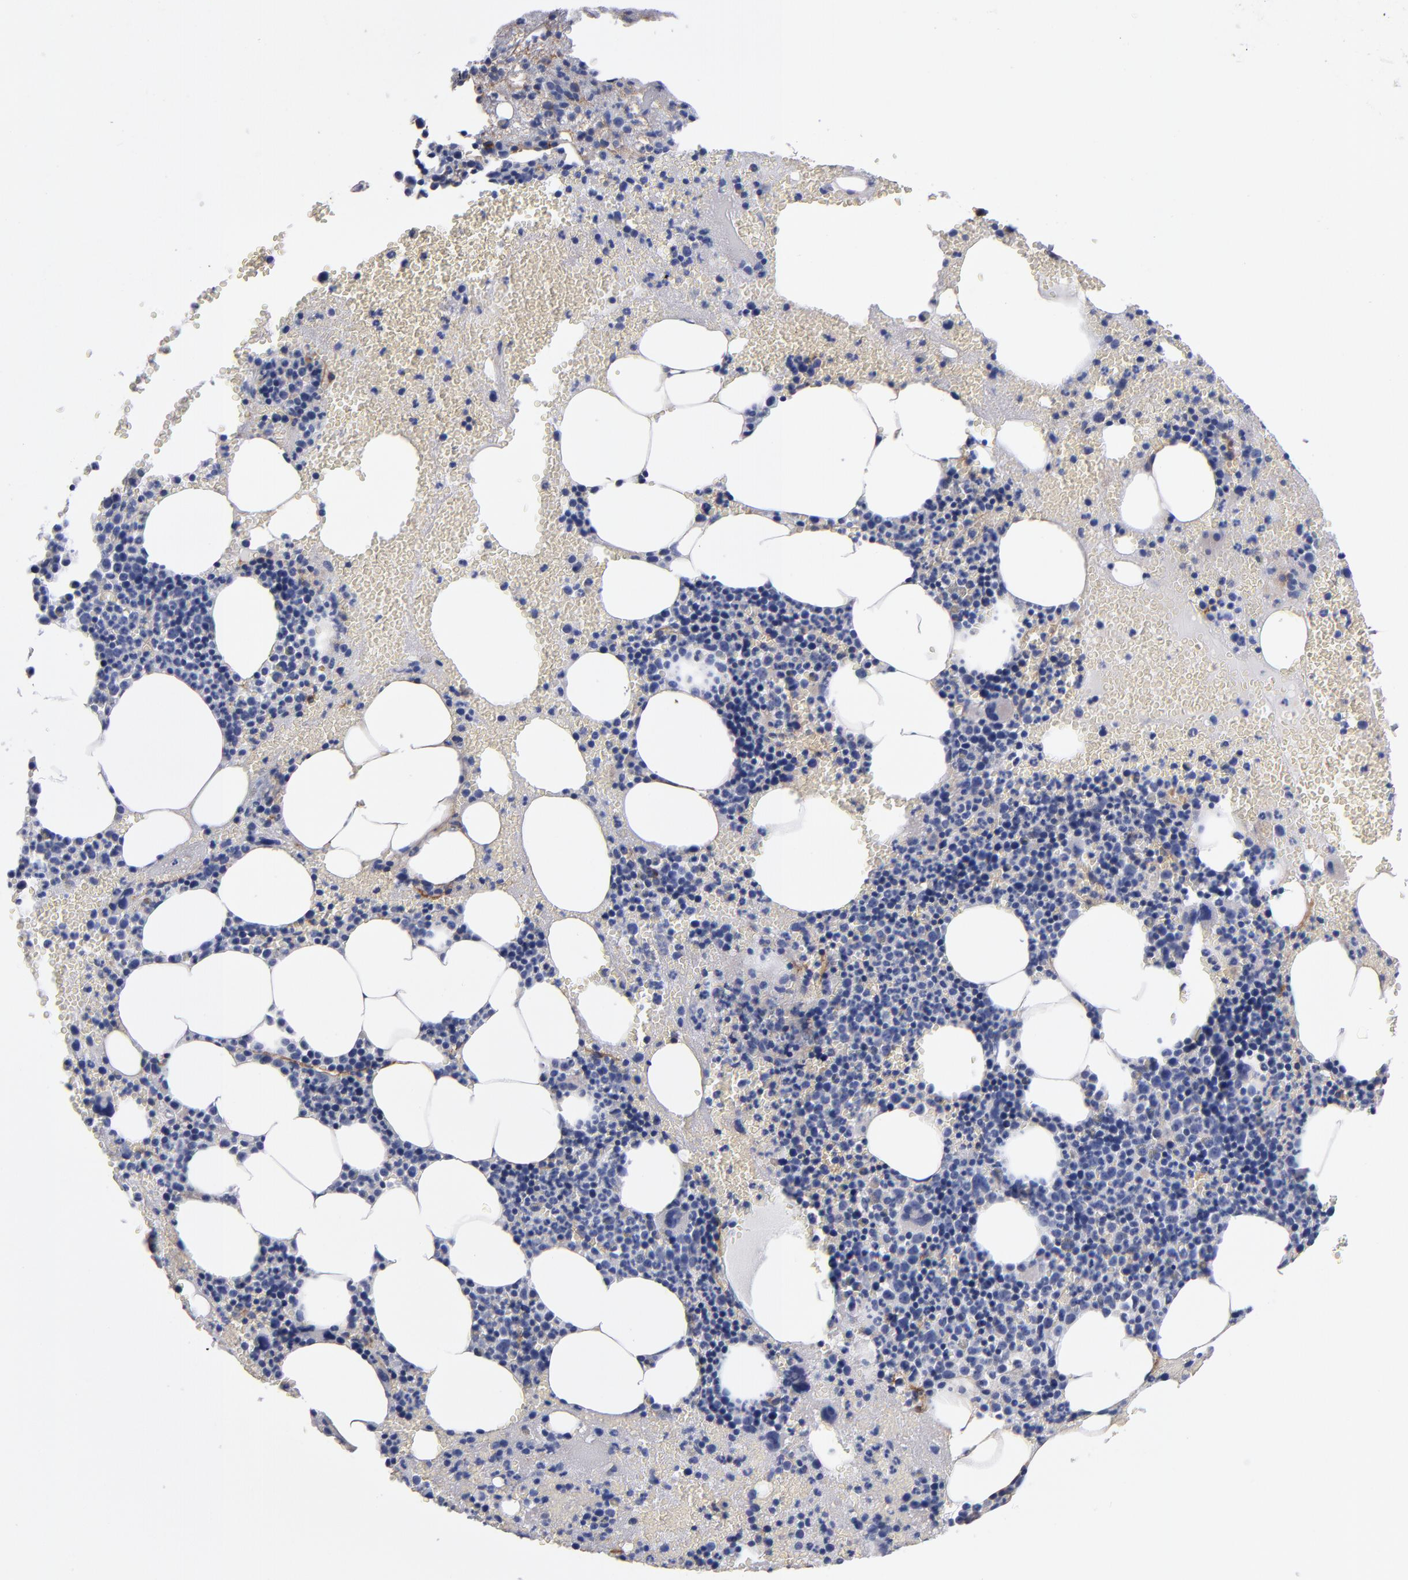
{"staining": {"intensity": "negative", "quantity": "none", "location": "none"}, "tissue": "bone marrow", "cell_type": "Hematopoietic cells", "image_type": "normal", "snomed": [{"axis": "morphology", "description": "Normal tissue, NOS"}, {"axis": "topography", "description": "Bone marrow"}], "caption": "Hematopoietic cells show no significant protein staining in benign bone marrow.", "gene": "PLSCR4", "patient": {"sex": "male", "age": 82}}